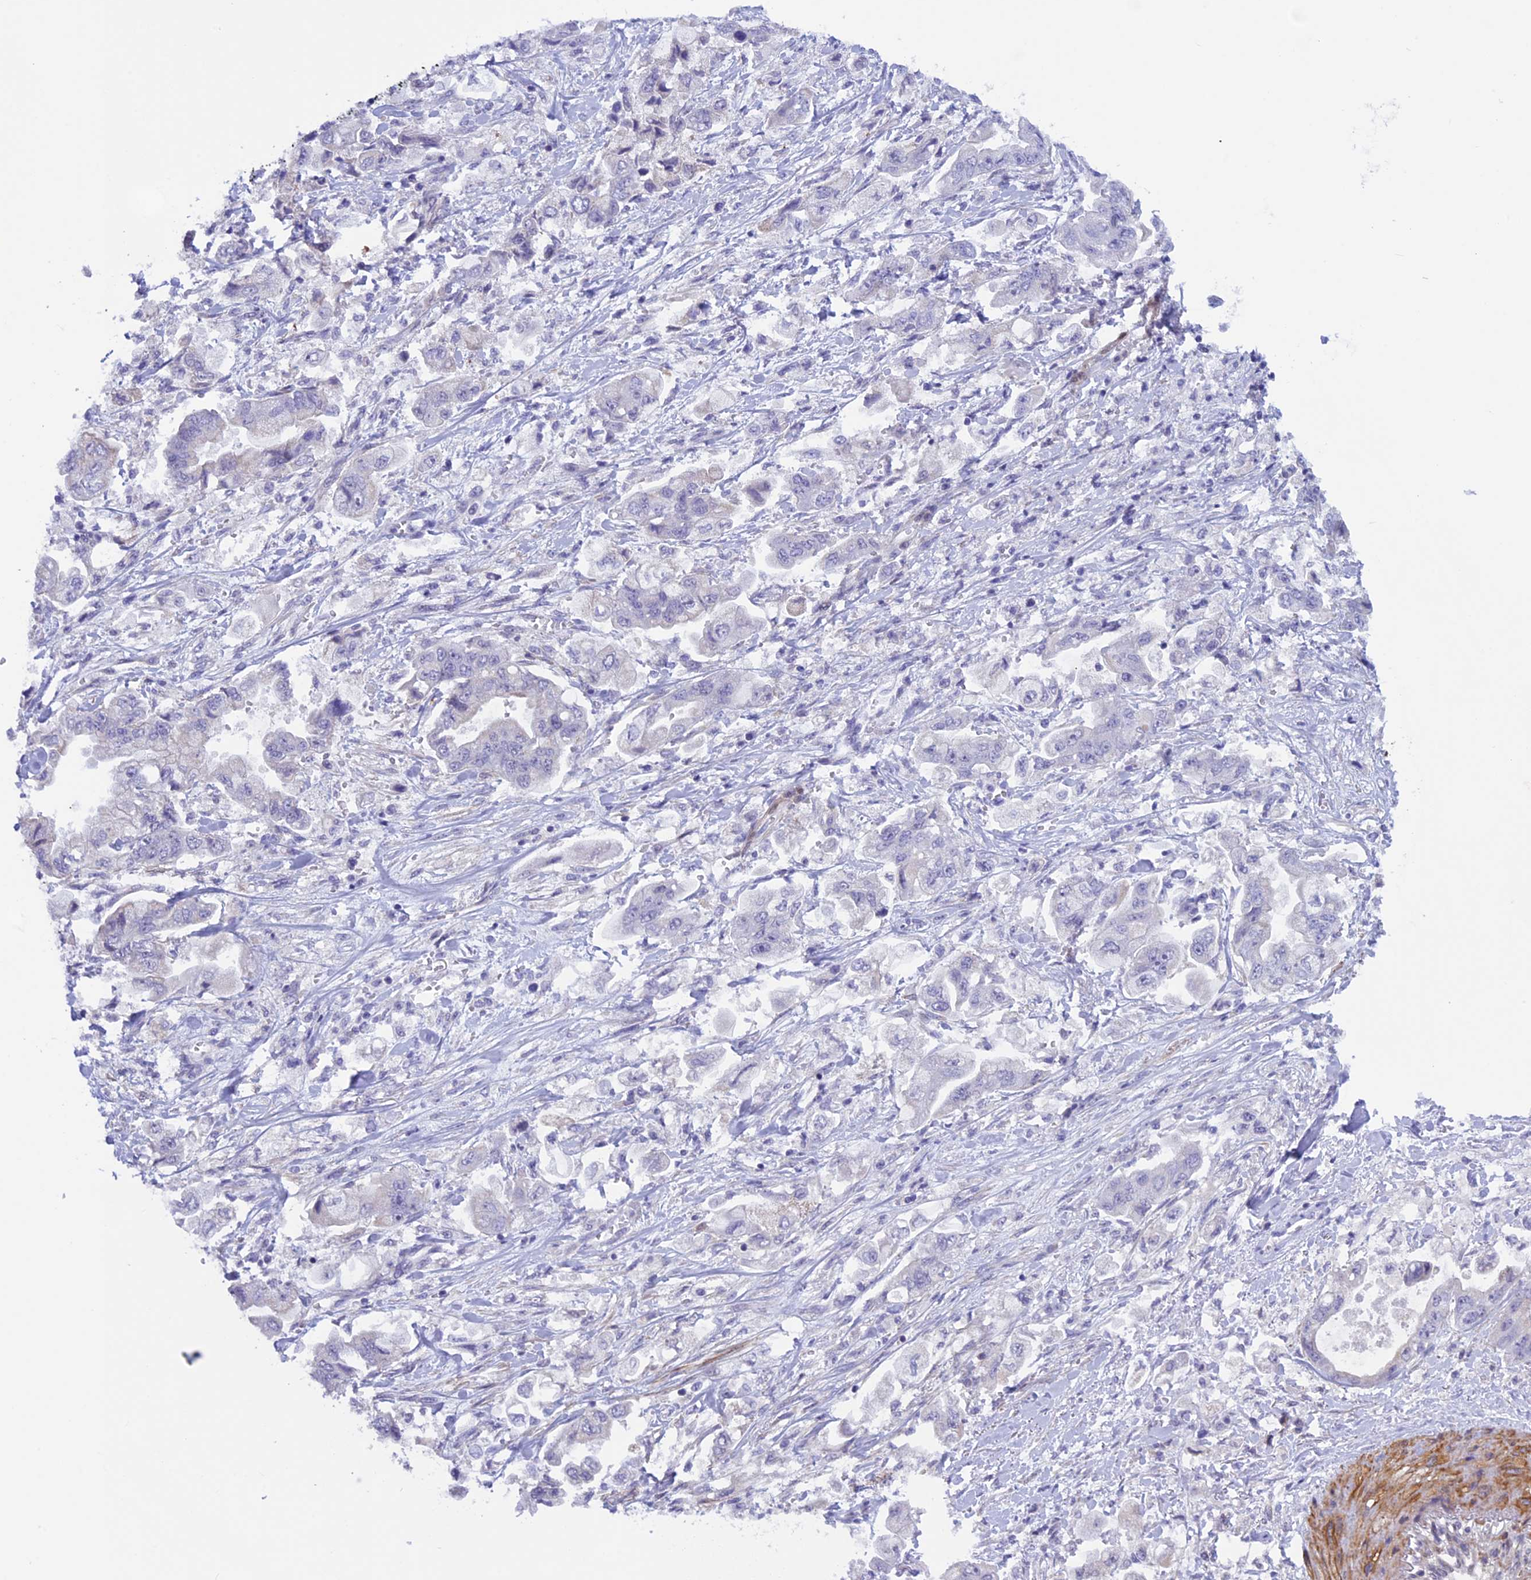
{"staining": {"intensity": "negative", "quantity": "none", "location": "none"}, "tissue": "stomach cancer", "cell_type": "Tumor cells", "image_type": "cancer", "snomed": [{"axis": "morphology", "description": "Adenocarcinoma, NOS"}, {"axis": "topography", "description": "Stomach"}], "caption": "Image shows no protein expression in tumor cells of adenocarcinoma (stomach) tissue. (Brightfield microscopy of DAB (3,3'-diaminobenzidine) immunohistochemistry (IHC) at high magnification).", "gene": "IGSF6", "patient": {"sex": "male", "age": 62}}